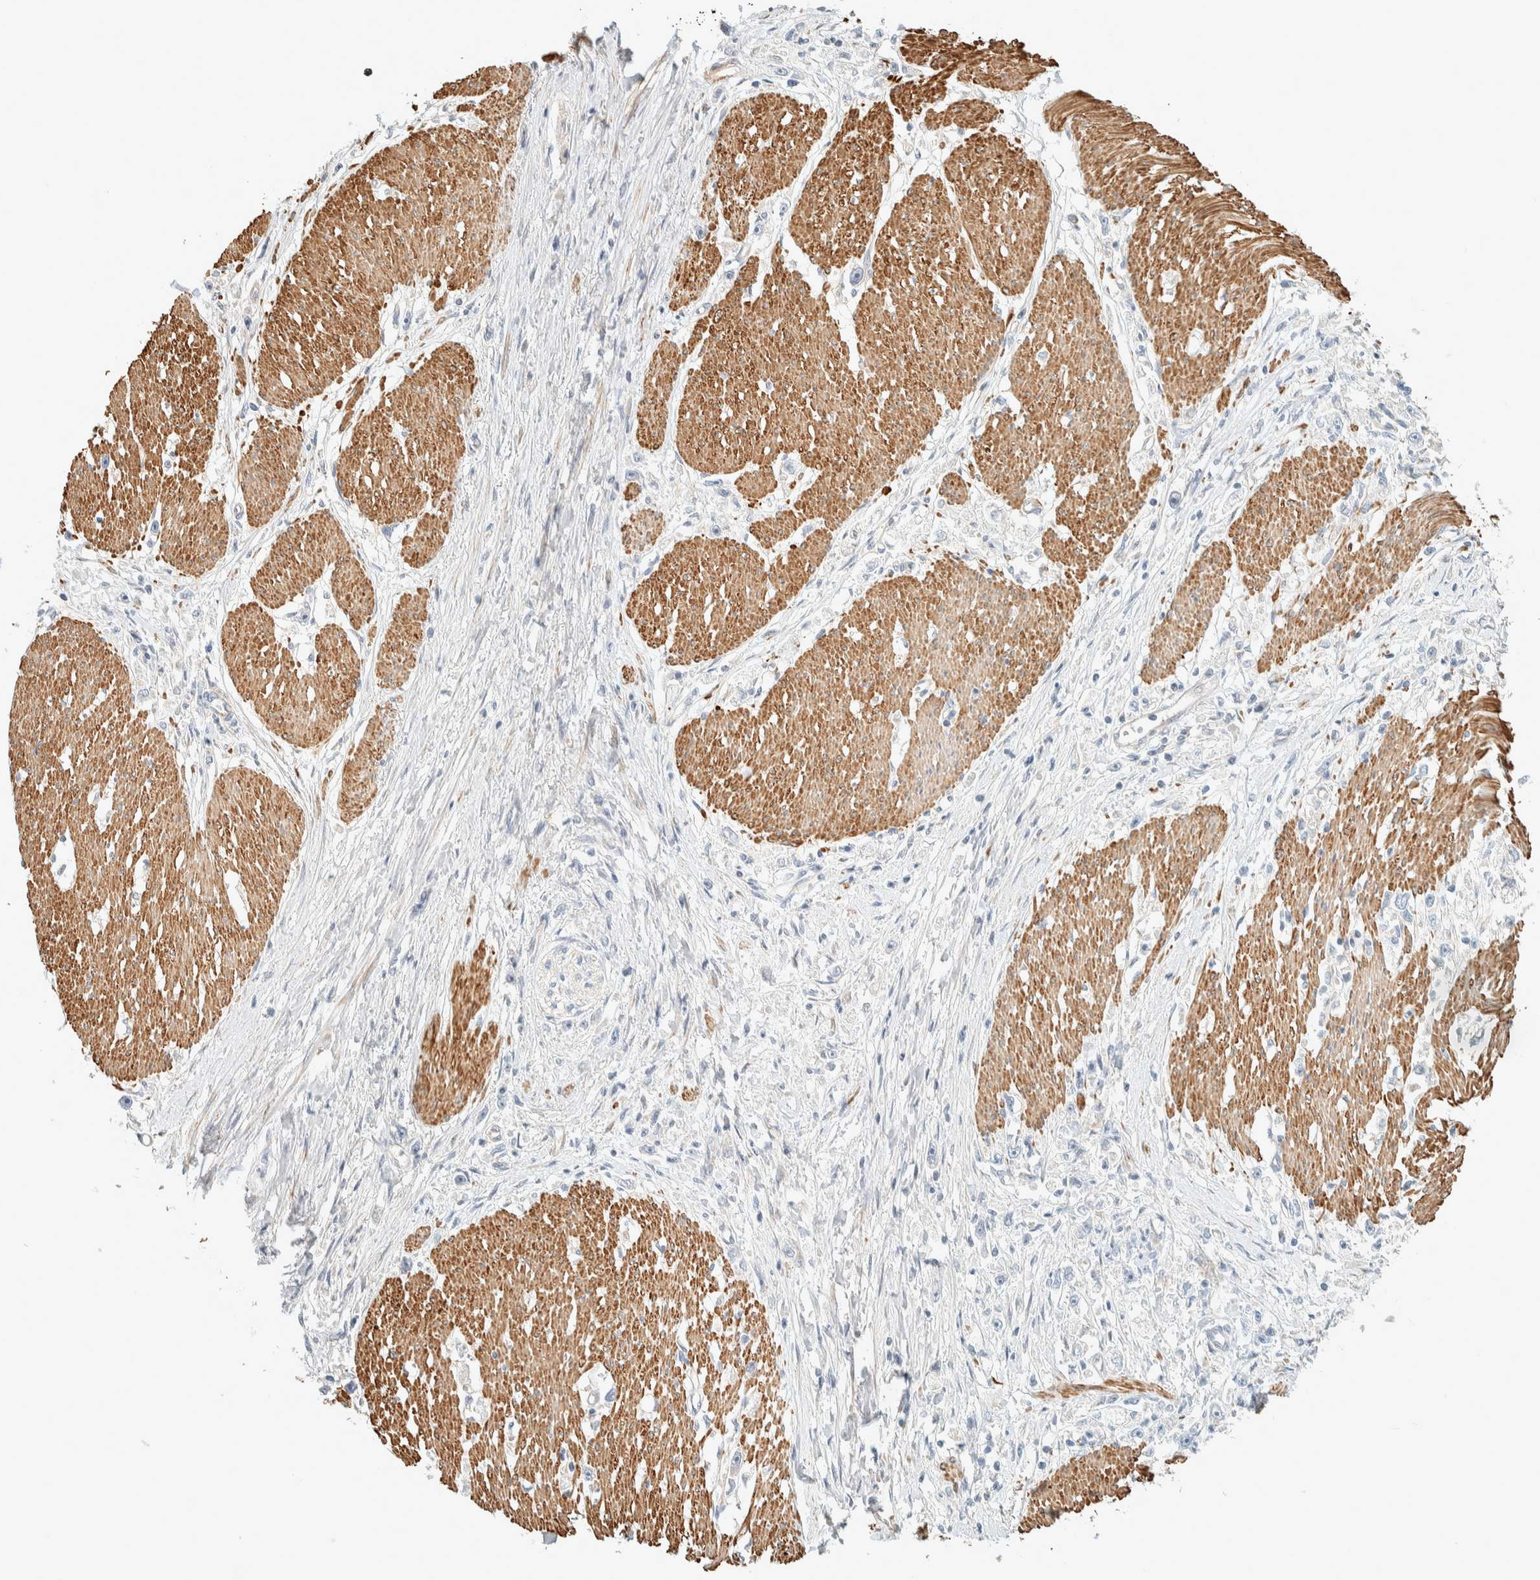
{"staining": {"intensity": "negative", "quantity": "none", "location": "none"}, "tissue": "stomach cancer", "cell_type": "Tumor cells", "image_type": "cancer", "snomed": [{"axis": "morphology", "description": "Adenocarcinoma, NOS"}, {"axis": "topography", "description": "Stomach"}], "caption": "IHC histopathology image of human adenocarcinoma (stomach) stained for a protein (brown), which demonstrates no positivity in tumor cells.", "gene": "CDR2", "patient": {"sex": "female", "age": 59}}